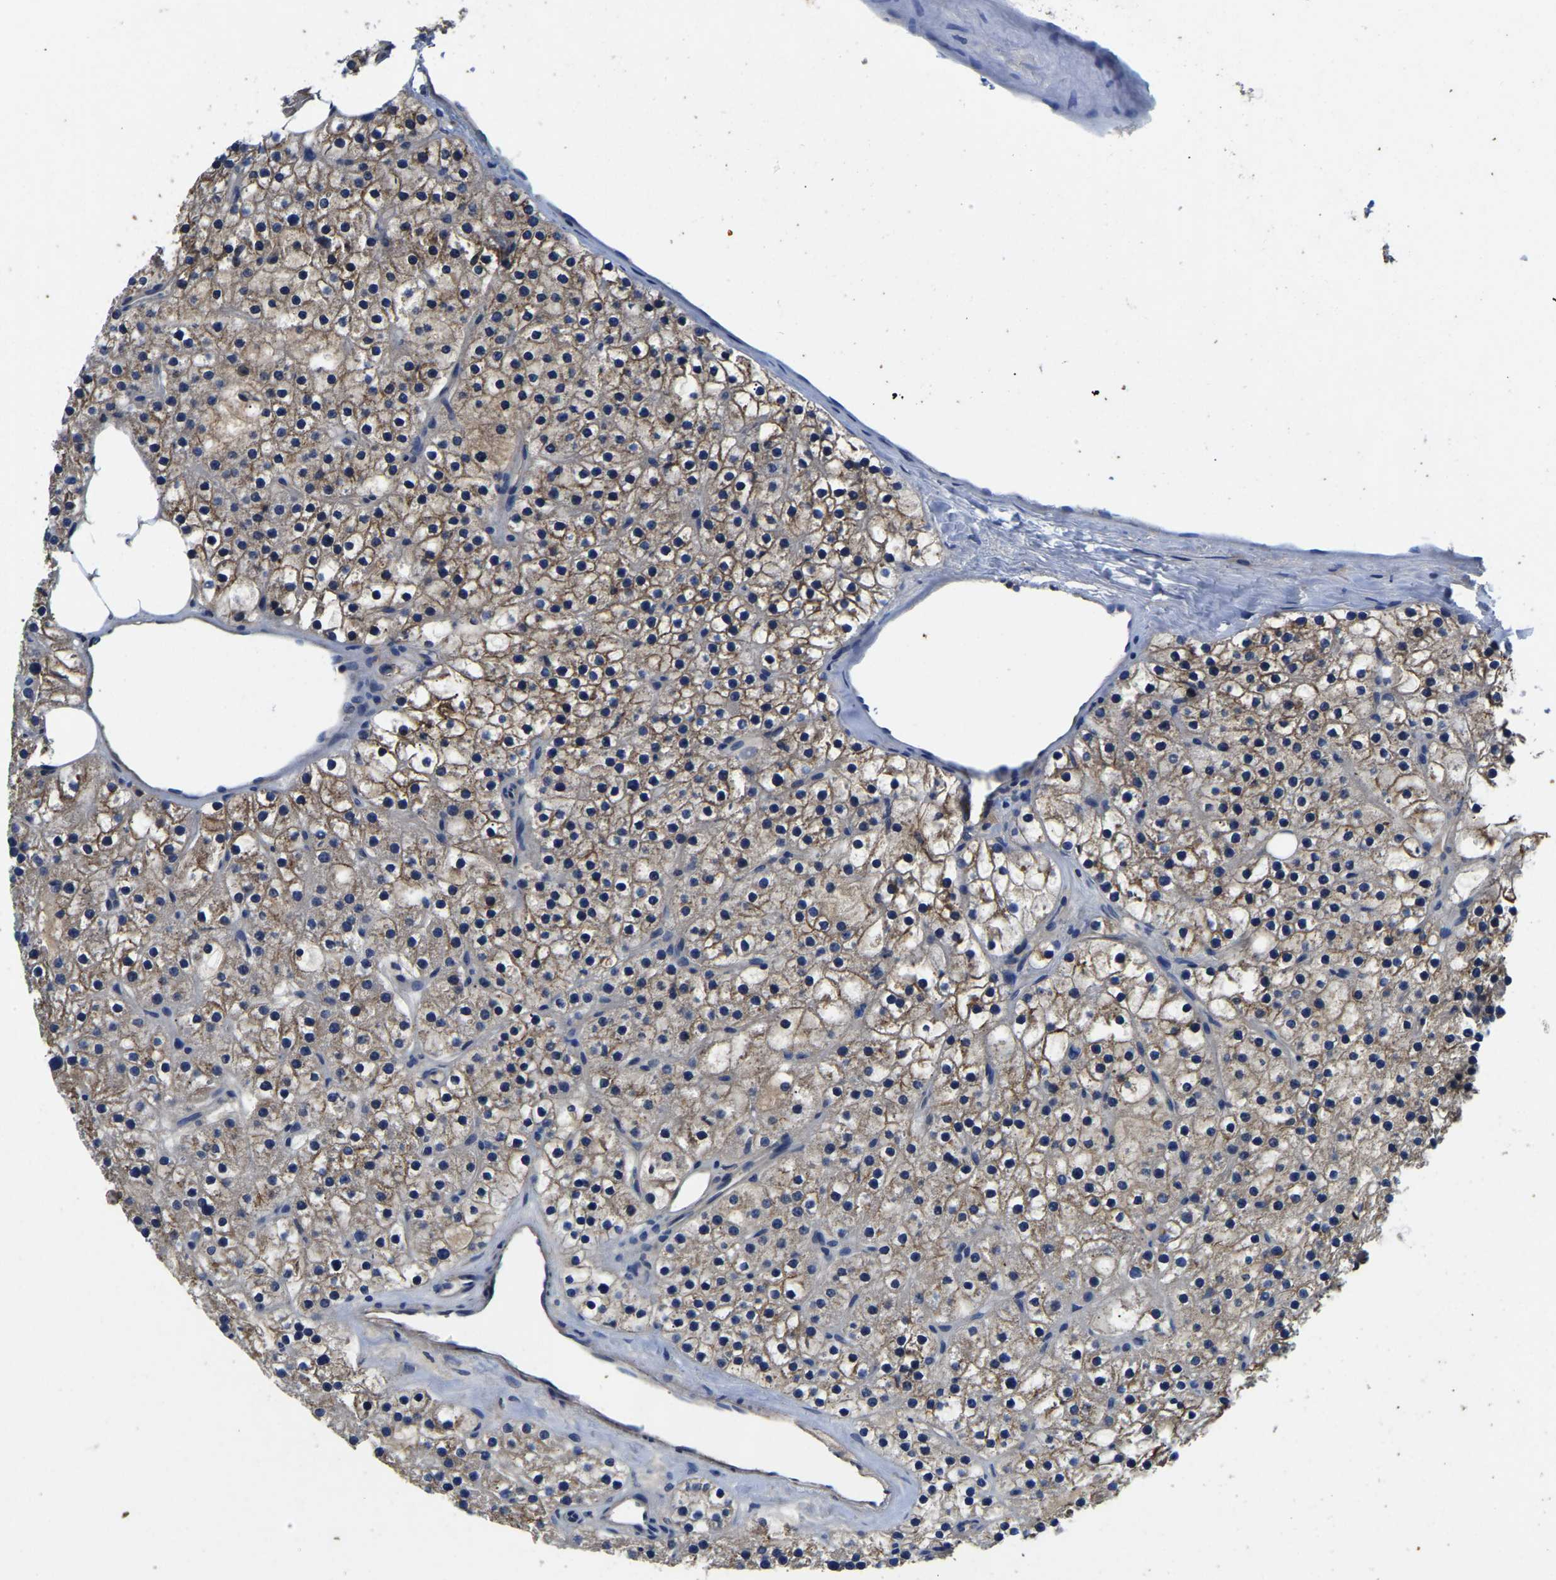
{"staining": {"intensity": "moderate", "quantity": ">75%", "location": "cytoplasmic/membranous"}, "tissue": "parathyroid gland", "cell_type": "Glandular cells", "image_type": "normal", "snomed": [{"axis": "morphology", "description": "Normal tissue, NOS"}, {"axis": "morphology", "description": "Adenoma, NOS"}, {"axis": "topography", "description": "Parathyroid gland"}], "caption": "Immunohistochemistry (IHC) (DAB) staining of benign parathyroid gland shows moderate cytoplasmic/membranous protein expression in about >75% of glandular cells. (DAB IHC with brightfield microscopy, high magnification).", "gene": "STAT2", "patient": {"sex": "female", "age": 70}}